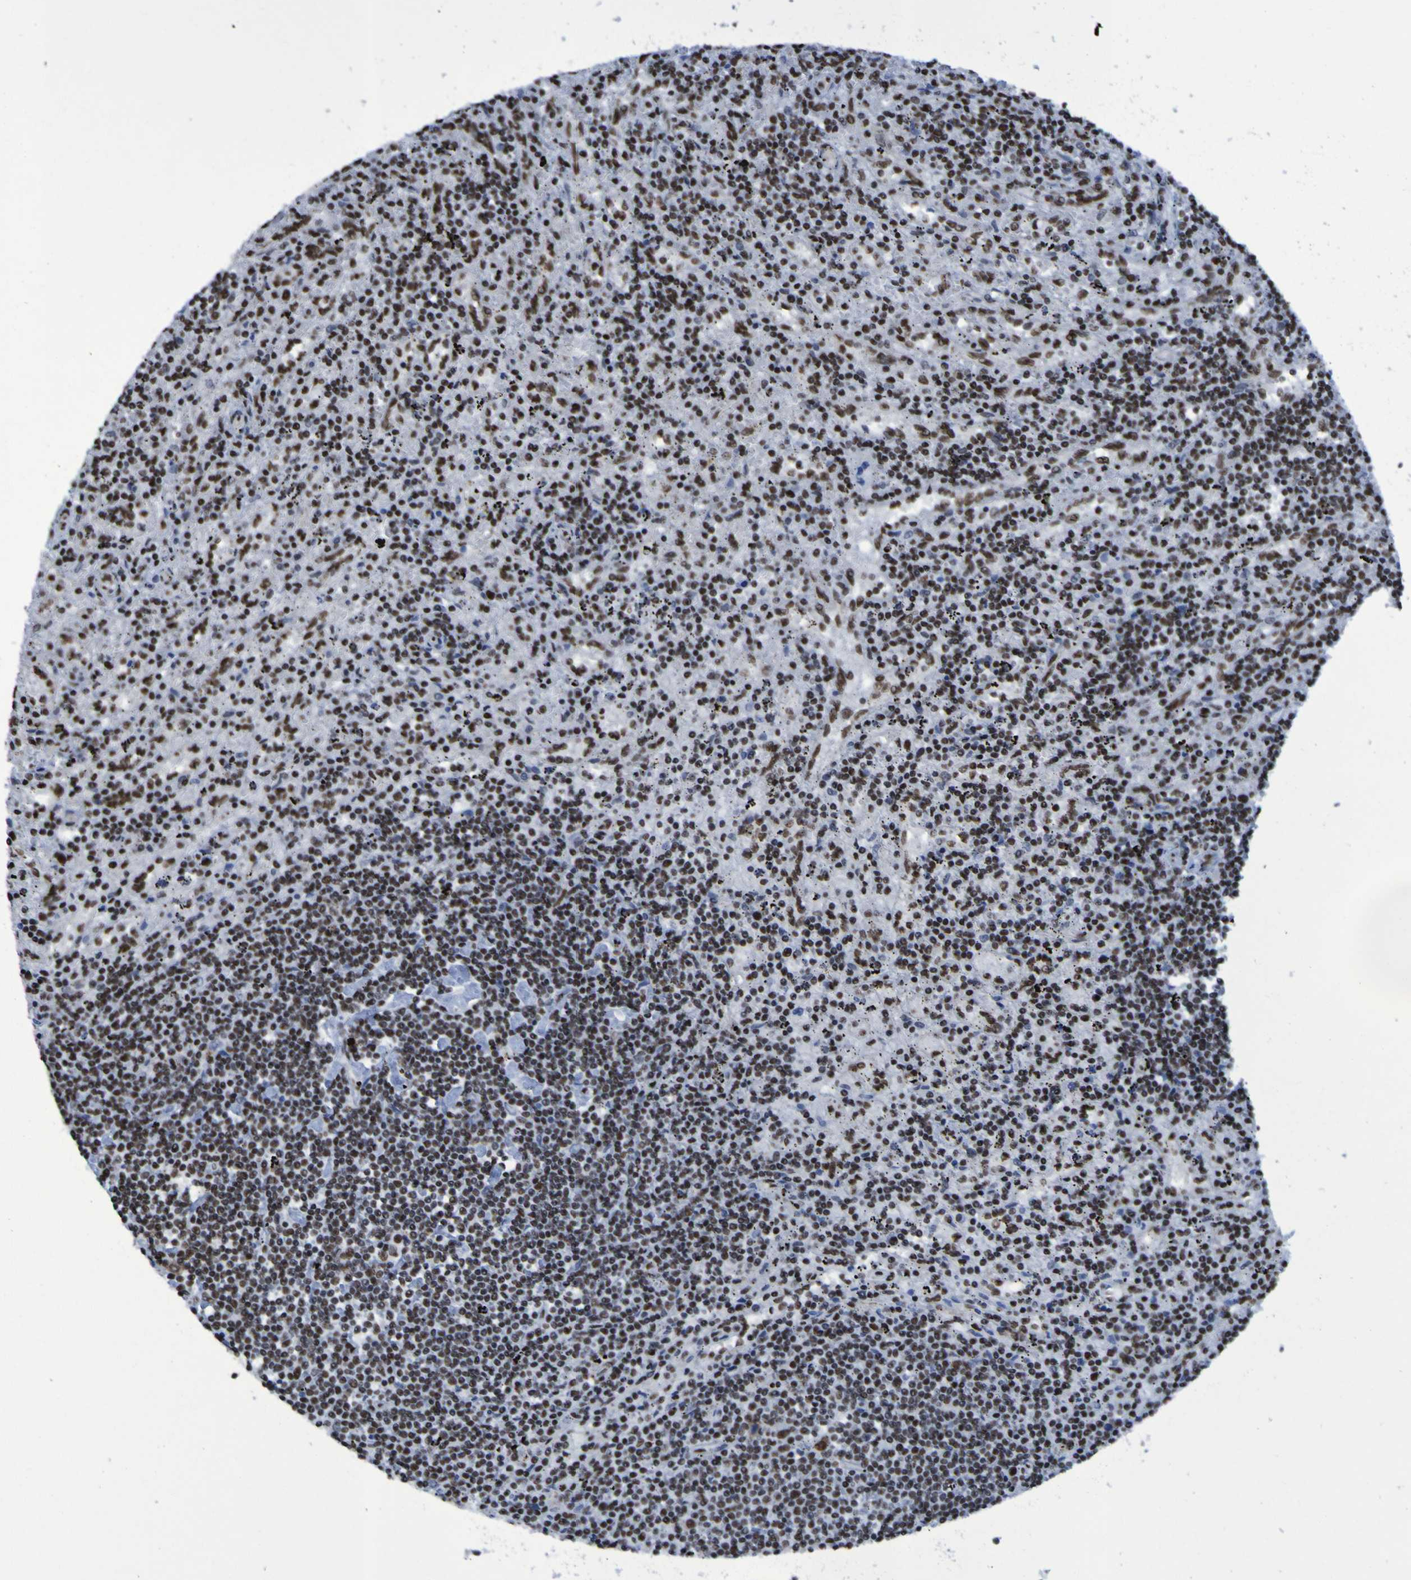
{"staining": {"intensity": "moderate", "quantity": "25%-75%", "location": "nuclear"}, "tissue": "lymphoma", "cell_type": "Tumor cells", "image_type": "cancer", "snomed": [{"axis": "morphology", "description": "Malignant lymphoma, non-Hodgkin's type, Low grade"}, {"axis": "topography", "description": "Spleen"}], "caption": "Brown immunohistochemical staining in lymphoma demonstrates moderate nuclear staining in about 25%-75% of tumor cells.", "gene": "HNRNPR", "patient": {"sex": "male", "age": 76}}